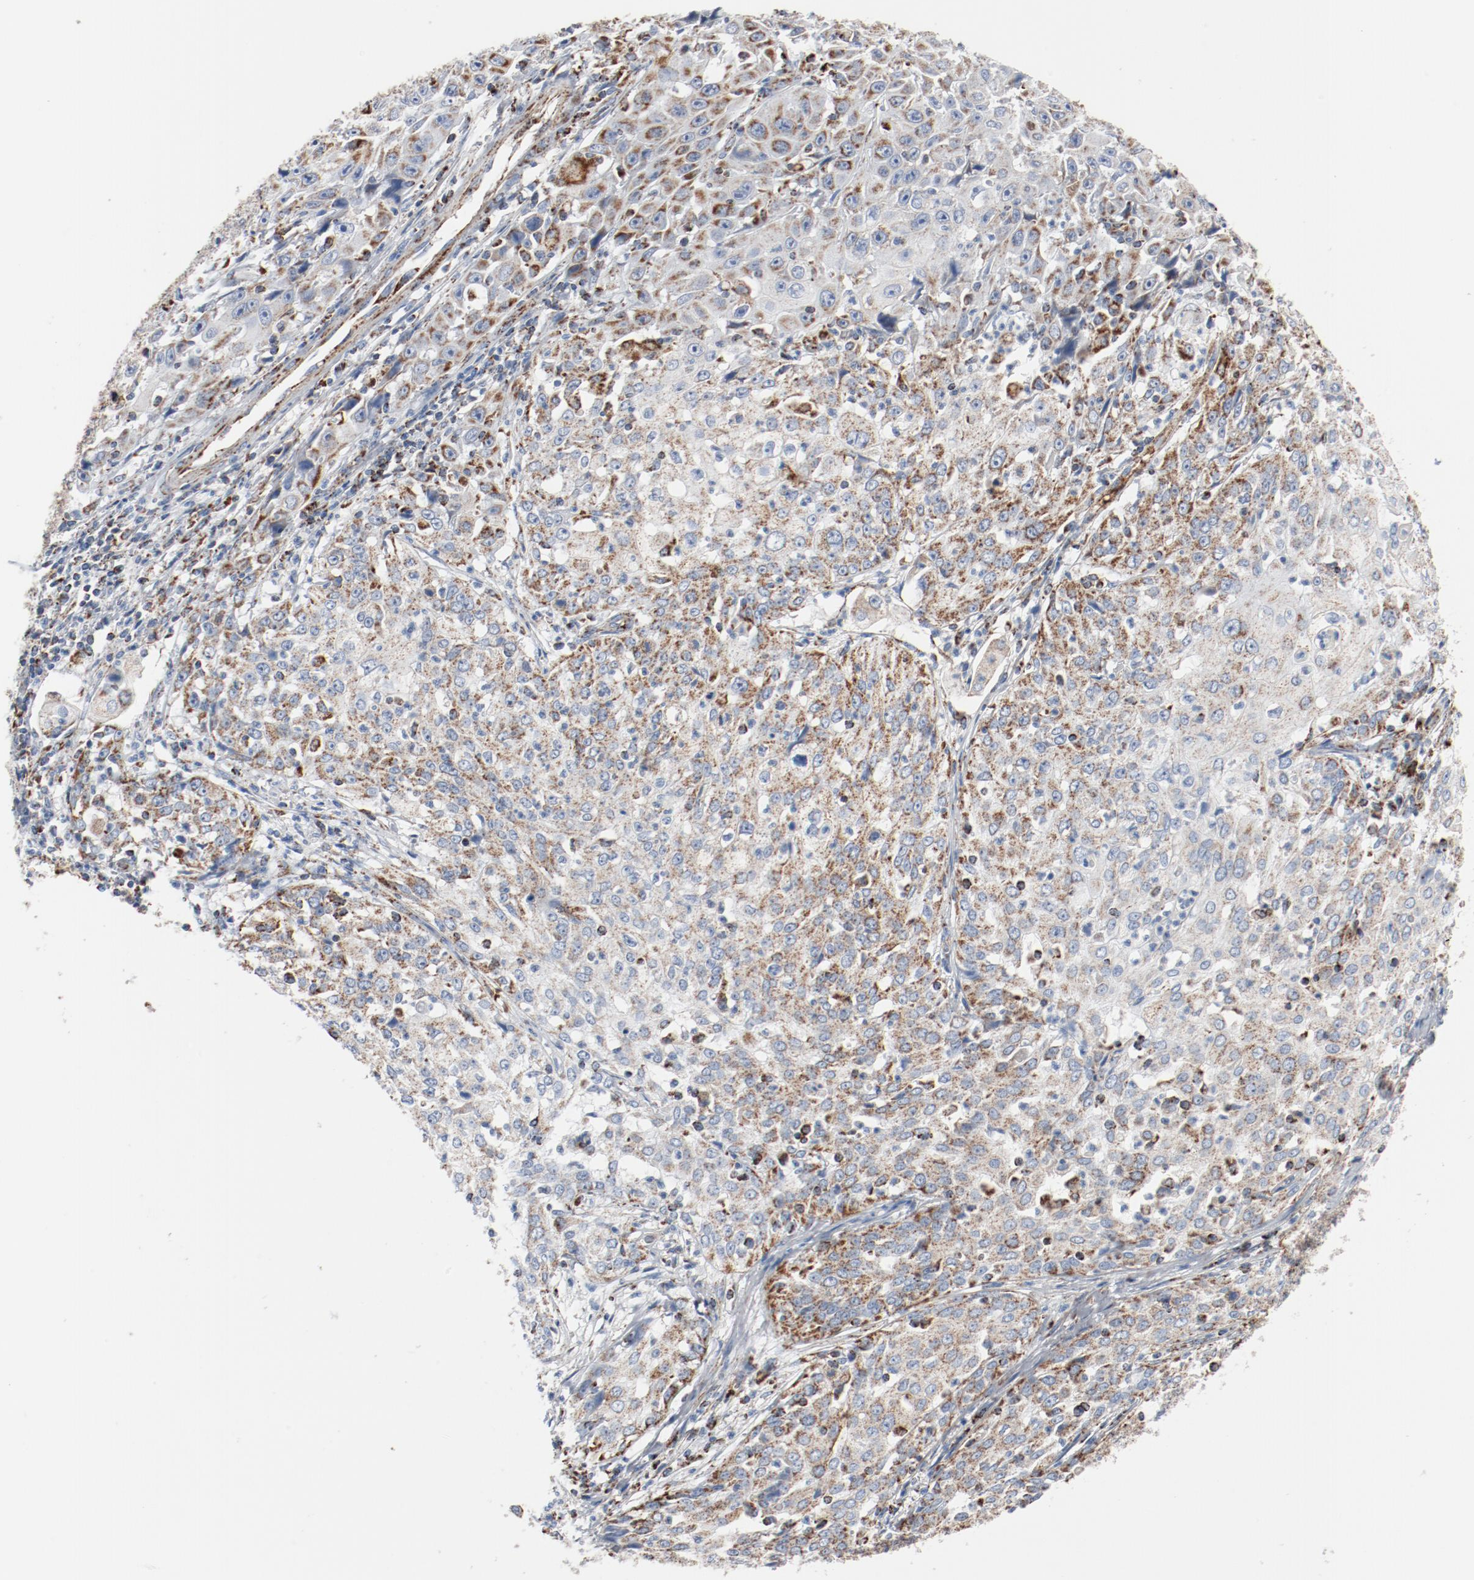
{"staining": {"intensity": "moderate", "quantity": ">75%", "location": "cytoplasmic/membranous"}, "tissue": "cervical cancer", "cell_type": "Tumor cells", "image_type": "cancer", "snomed": [{"axis": "morphology", "description": "Squamous cell carcinoma, NOS"}, {"axis": "topography", "description": "Cervix"}], "caption": "Immunohistochemistry of human cervical cancer demonstrates medium levels of moderate cytoplasmic/membranous staining in approximately >75% of tumor cells. Using DAB (brown) and hematoxylin (blue) stains, captured at high magnification using brightfield microscopy.", "gene": "NDUFB8", "patient": {"sex": "female", "age": 39}}